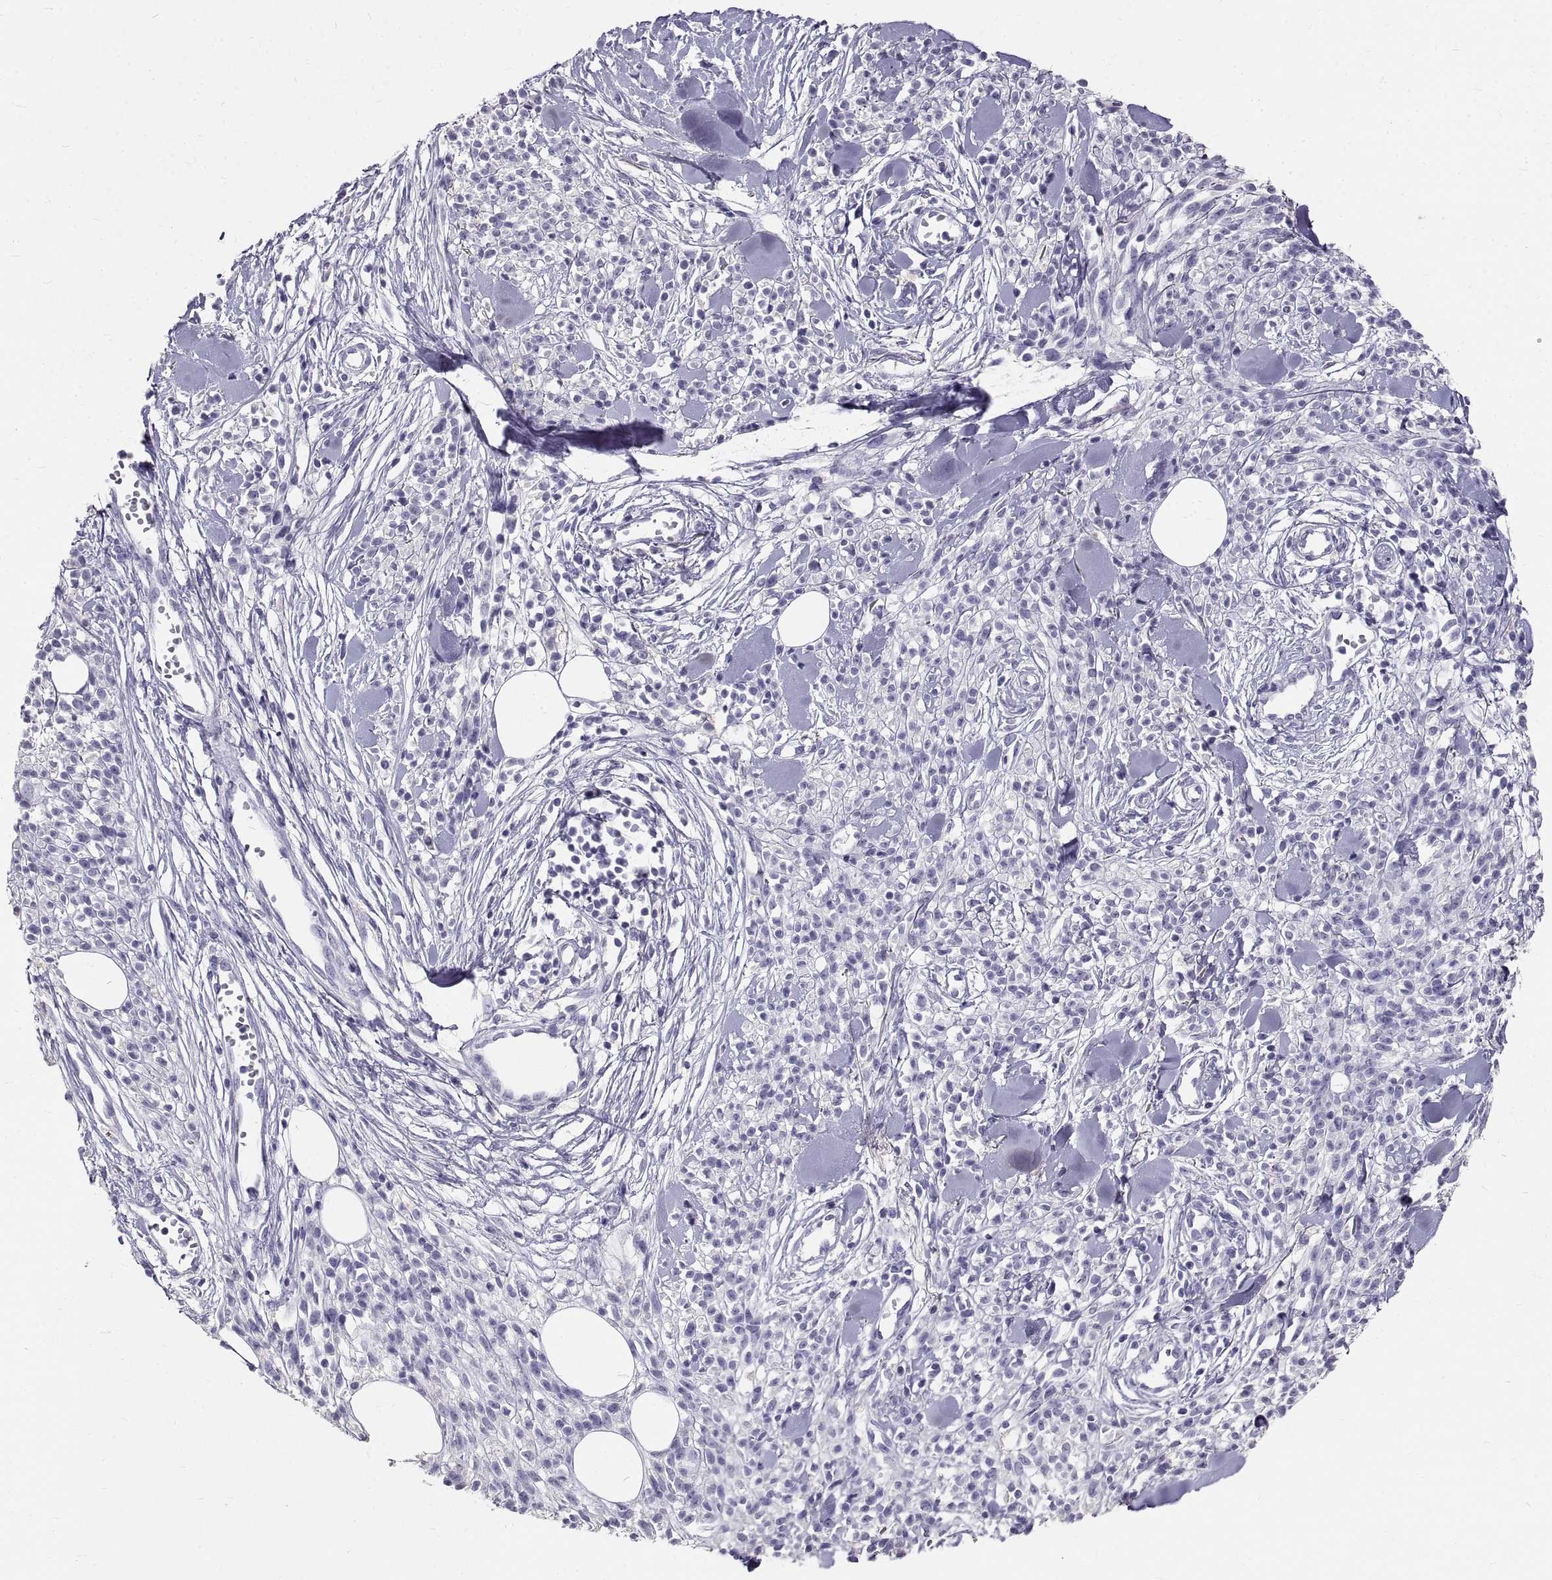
{"staining": {"intensity": "negative", "quantity": "none", "location": "none"}, "tissue": "melanoma", "cell_type": "Tumor cells", "image_type": "cancer", "snomed": [{"axis": "morphology", "description": "Malignant melanoma, NOS"}, {"axis": "topography", "description": "Skin"}, {"axis": "topography", "description": "Skin of trunk"}], "caption": "Immunohistochemical staining of human melanoma exhibits no significant staining in tumor cells.", "gene": "GNG12", "patient": {"sex": "male", "age": 74}}